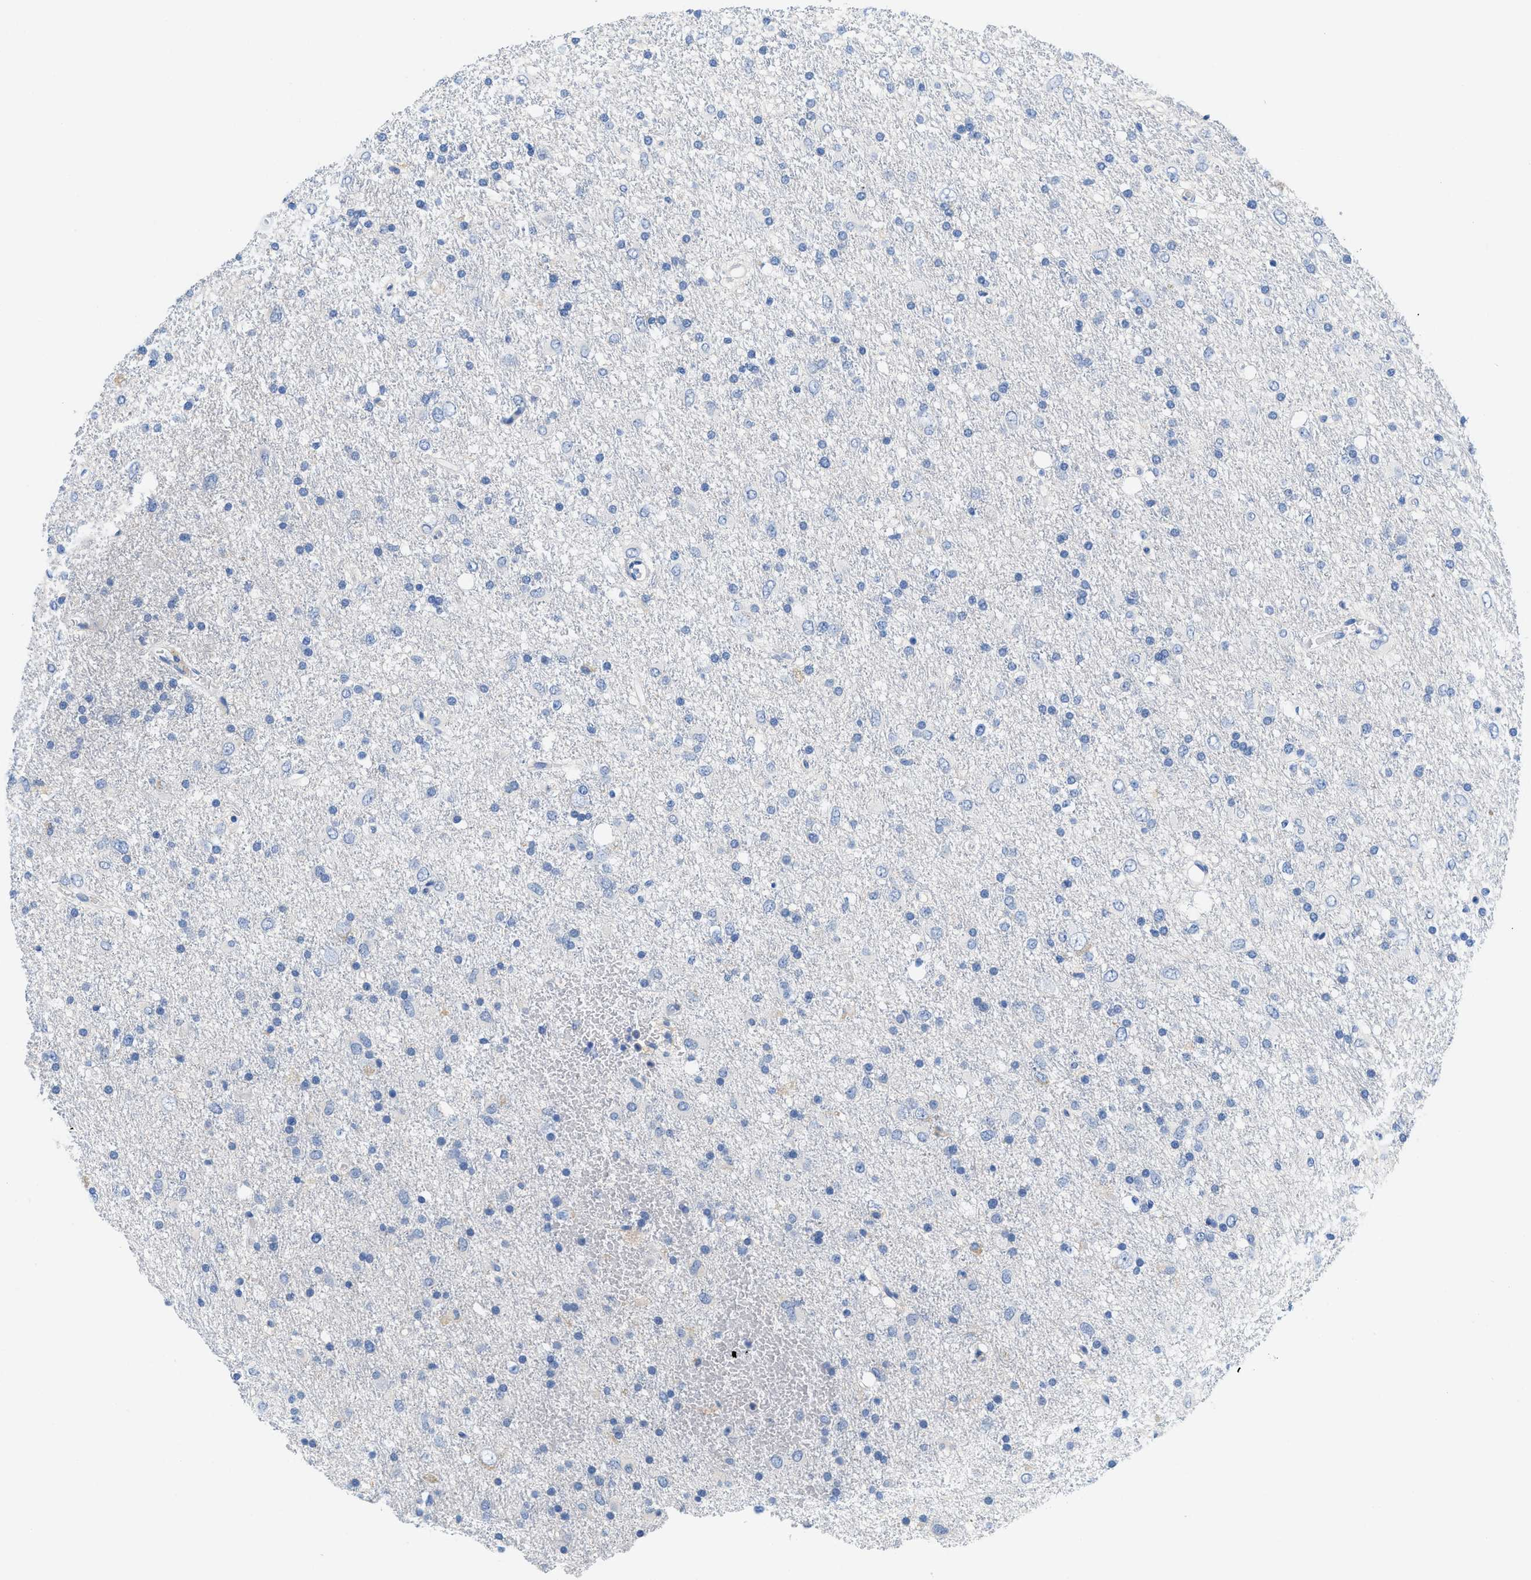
{"staining": {"intensity": "negative", "quantity": "none", "location": "none"}, "tissue": "glioma", "cell_type": "Tumor cells", "image_type": "cancer", "snomed": [{"axis": "morphology", "description": "Glioma, malignant, Low grade"}, {"axis": "topography", "description": "Brain"}], "caption": "This is a histopathology image of IHC staining of glioma, which shows no expression in tumor cells. (Immunohistochemistry, brightfield microscopy, high magnification).", "gene": "BPGM", "patient": {"sex": "male", "age": 77}}